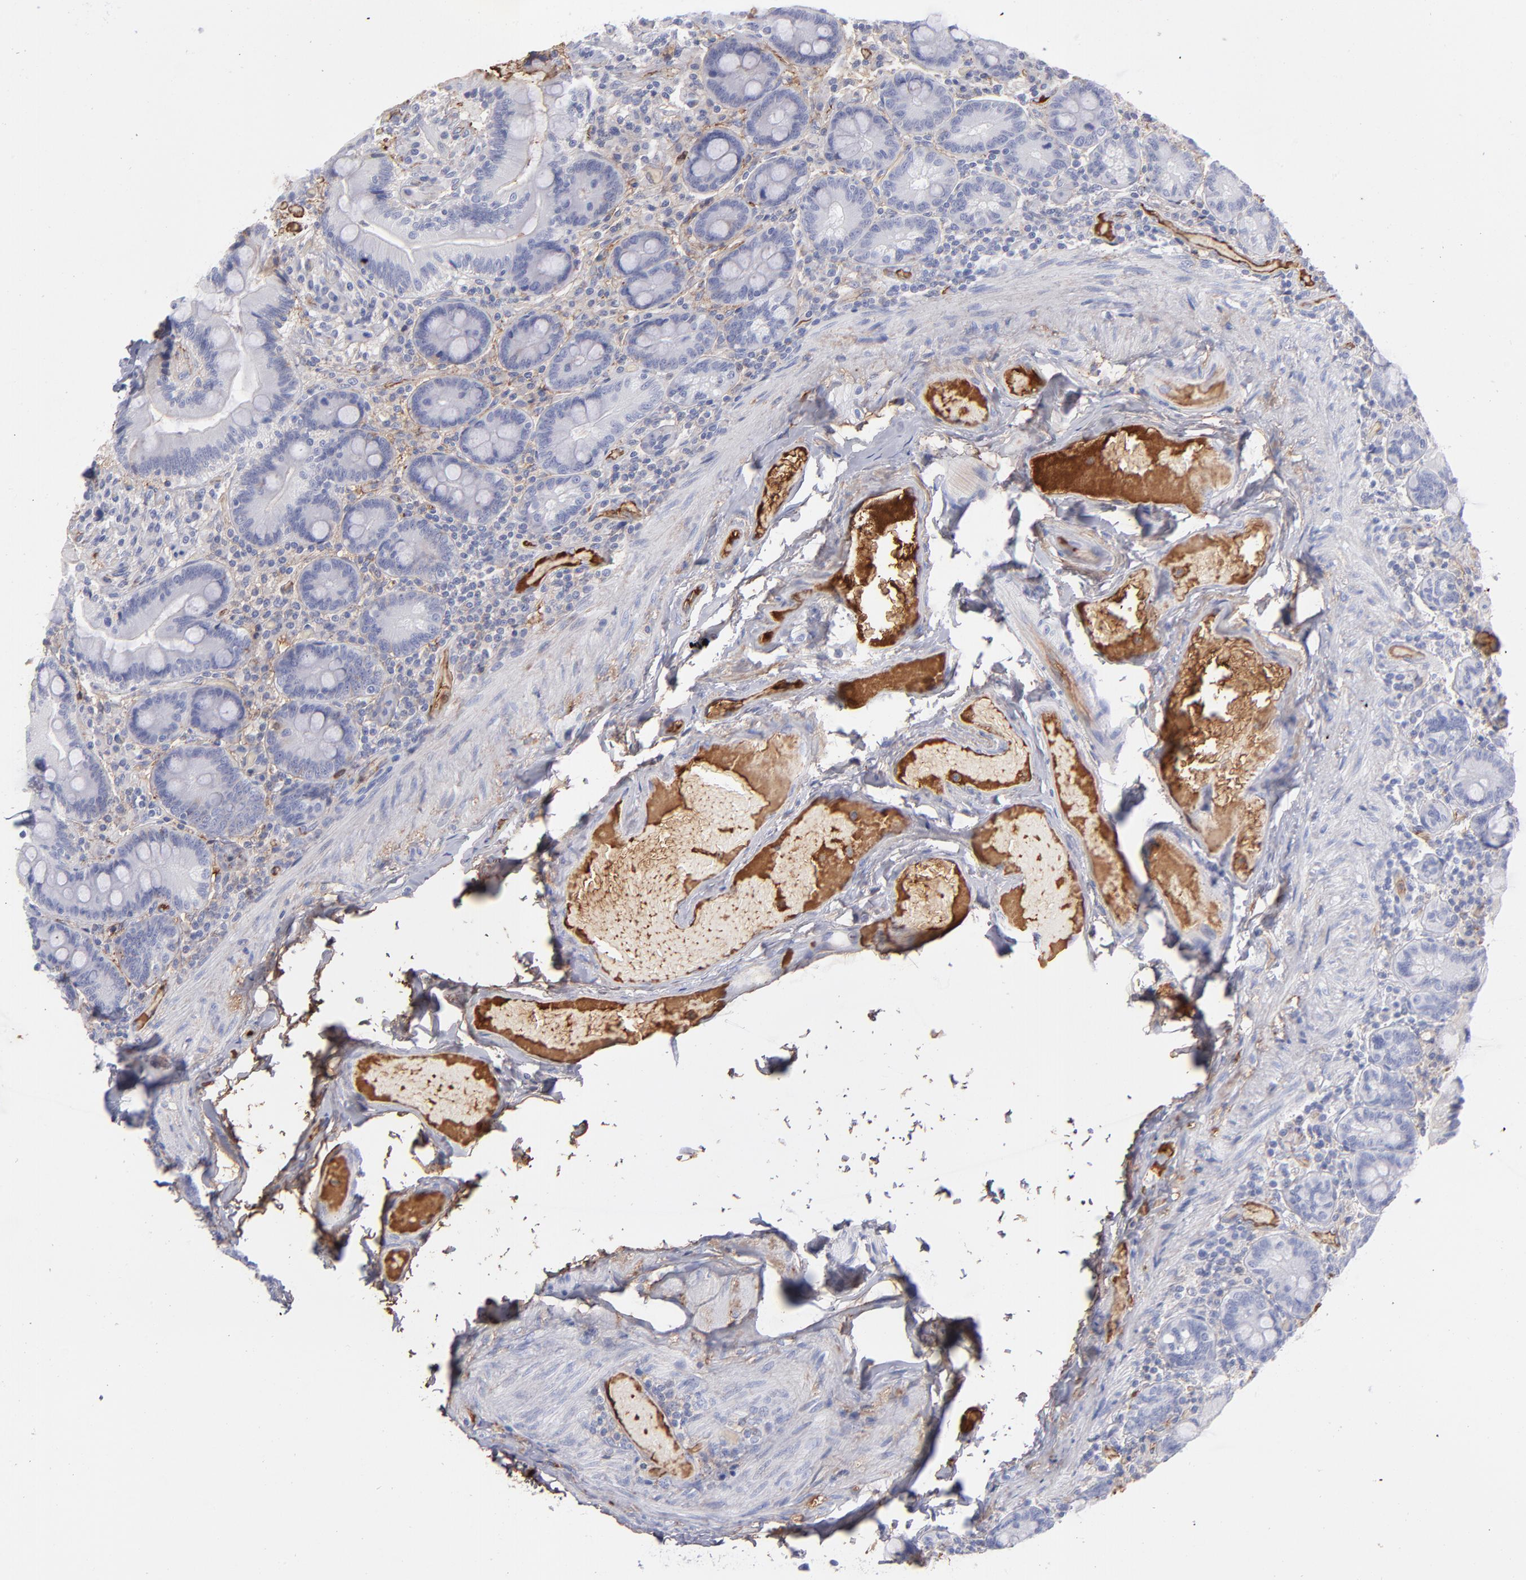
{"staining": {"intensity": "negative", "quantity": "none", "location": "none"}, "tissue": "duodenum", "cell_type": "Glandular cells", "image_type": "normal", "snomed": [{"axis": "morphology", "description": "Normal tissue, NOS"}, {"axis": "topography", "description": "Duodenum"}], "caption": "Duodenum stained for a protein using IHC shows no positivity glandular cells.", "gene": "HP", "patient": {"sex": "male", "age": 66}}